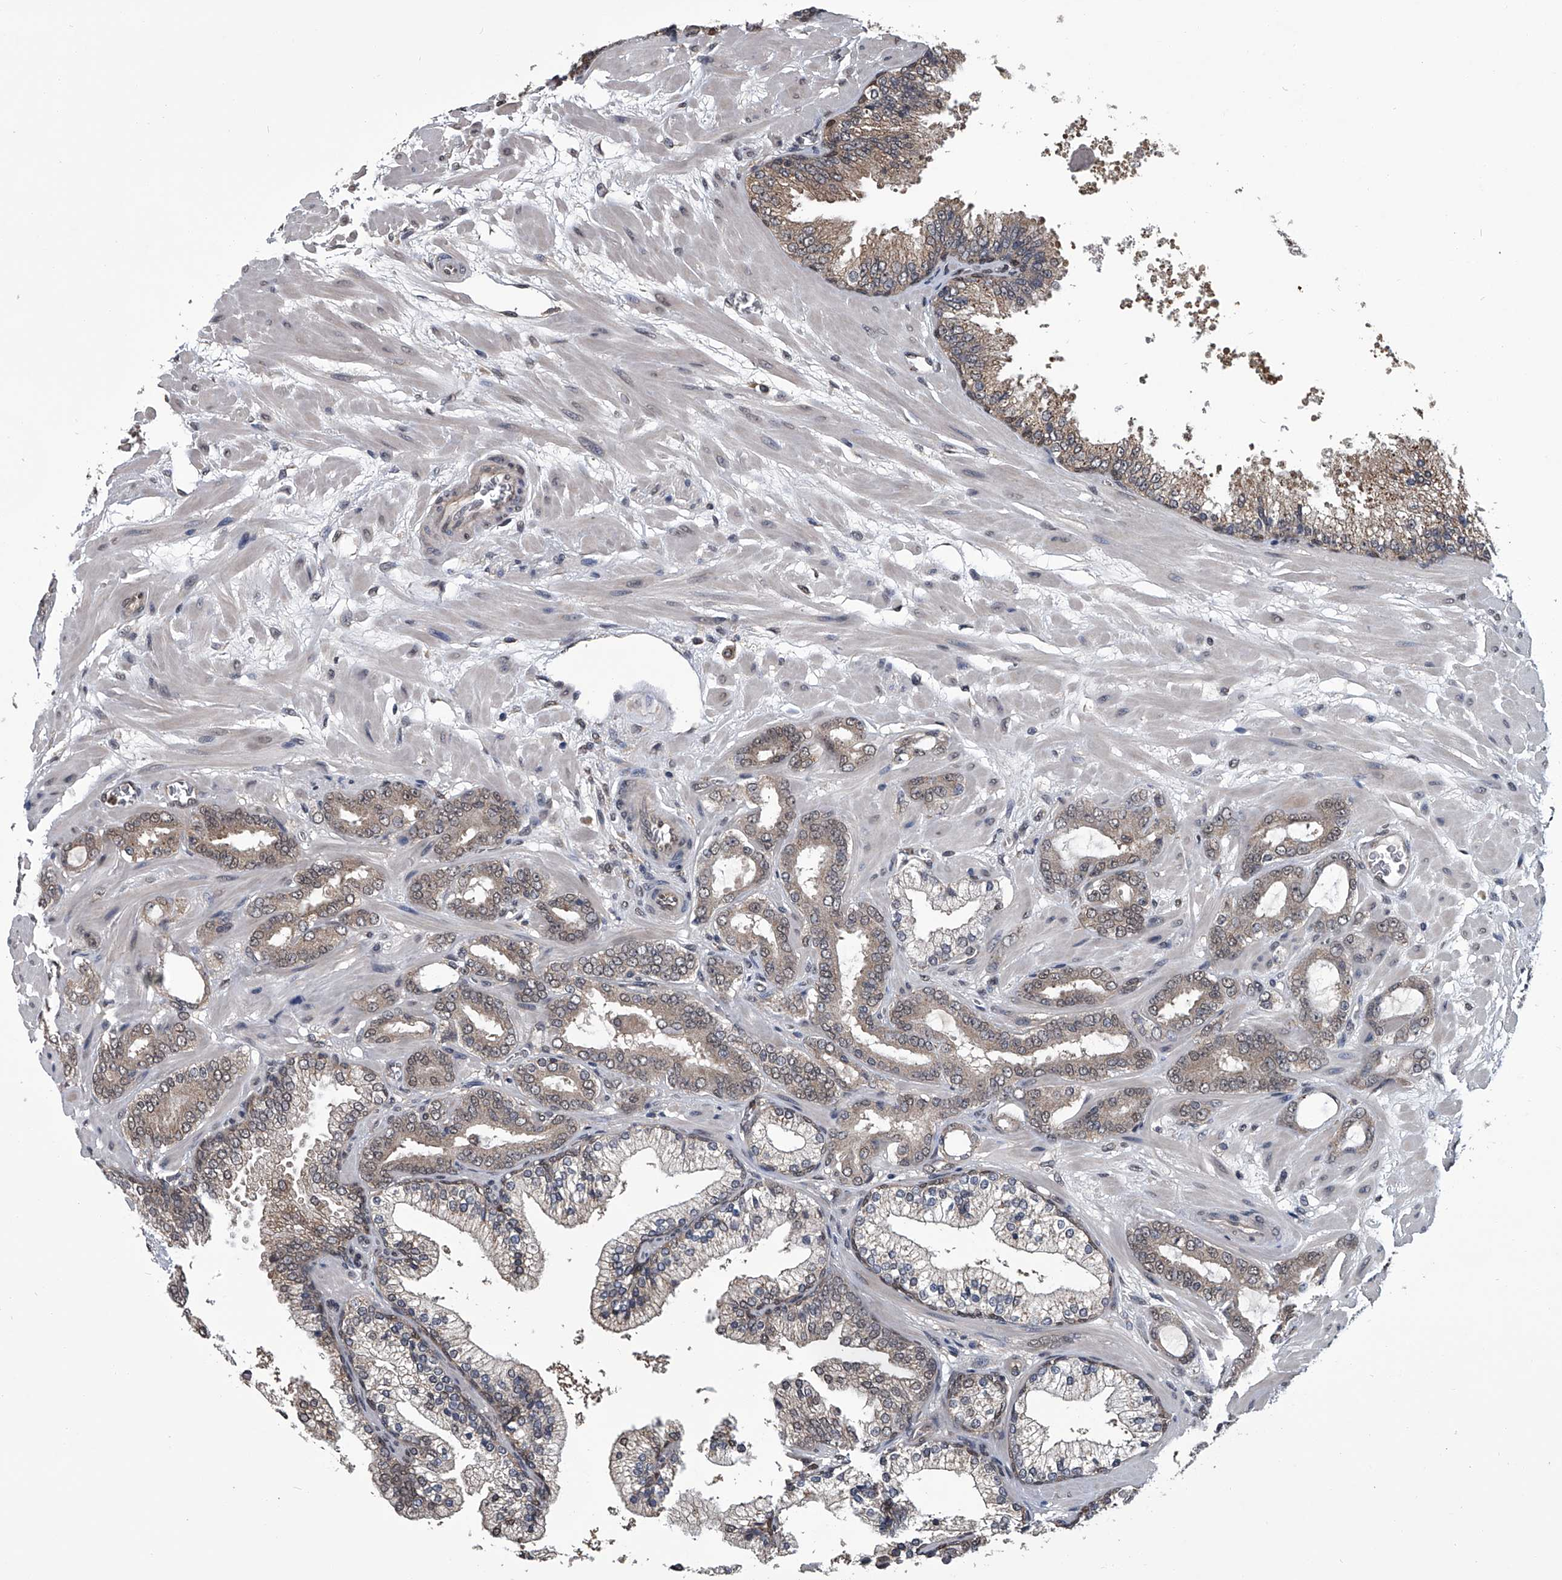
{"staining": {"intensity": "weak", "quantity": ">75%", "location": "cytoplasmic/membranous,nuclear"}, "tissue": "prostate cancer", "cell_type": "Tumor cells", "image_type": "cancer", "snomed": [{"axis": "morphology", "description": "Adenocarcinoma, Low grade"}, {"axis": "topography", "description": "Prostate"}], "caption": "DAB (3,3'-diaminobenzidine) immunohistochemical staining of human low-grade adenocarcinoma (prostate) displays weak cytoplasmic/membranous and nuclear protein staining in approximately >75% of tumor cells.", "gene": "TSNAX", "patient": {"sex": "male", "age": 63}}